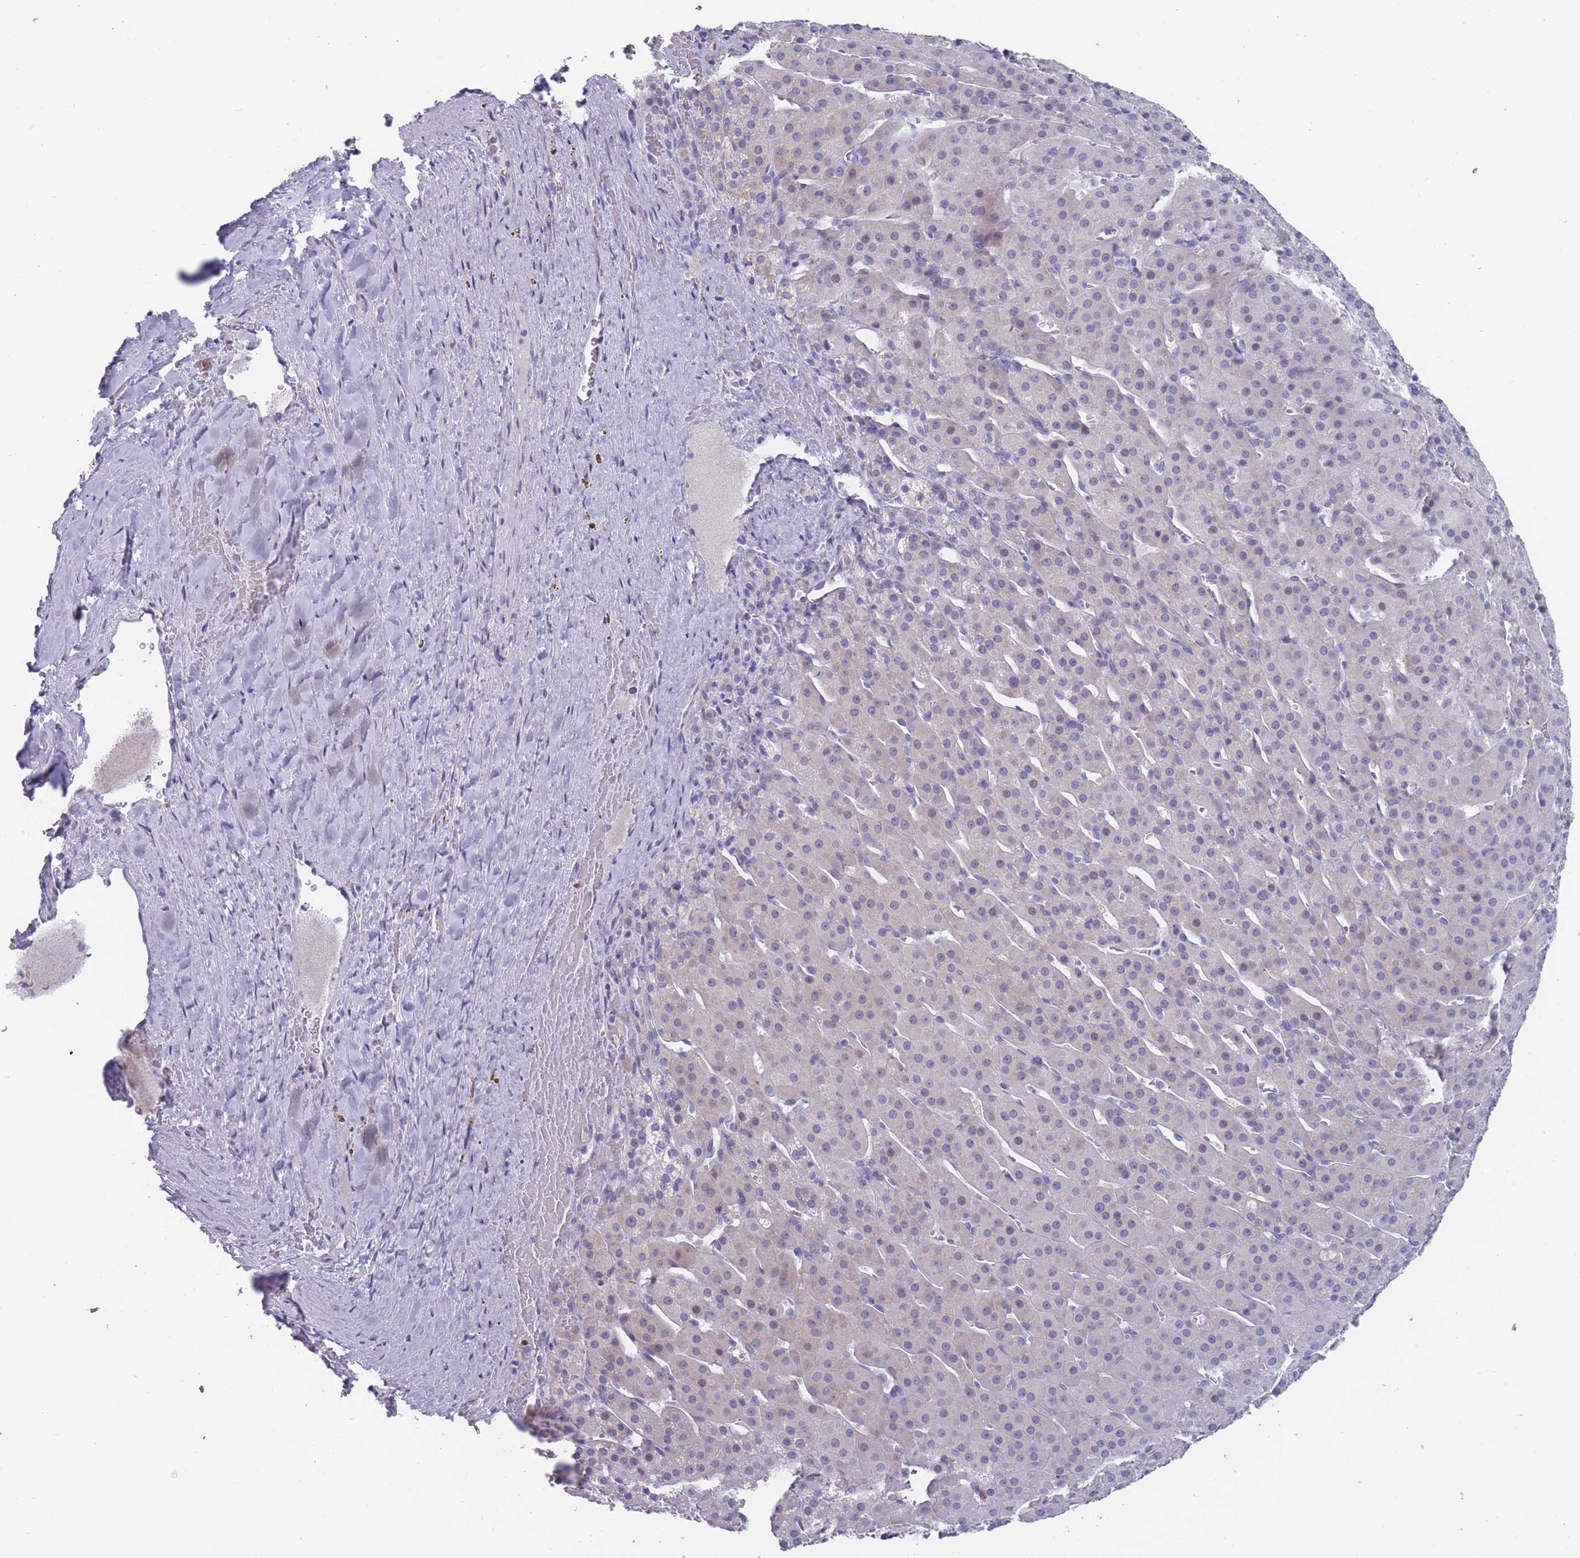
{"staining": {"intensity": "negative", "quantity": "none", "location": "none"}, "tissue": "adrenal gland", "cell_type": "Glandular cells", "image_type": "normal", "snomed": [{"axis": "morphology", "description": "Normal tissue, NOS"}, {"axis": "topography", "description": "Adrenal gland"}], "caption": "Immunohistochemistry (IHC) micrograph of normal human adrenal gland stained for a protein (brown), which reveals no staining in glandular cells. (DAB (3,3'-diaminobenzidine) IHC visualized using brightfield microscopy, high magnification).", "gene": "PIGU", "patient": {"sex": "female", "age": 41}}